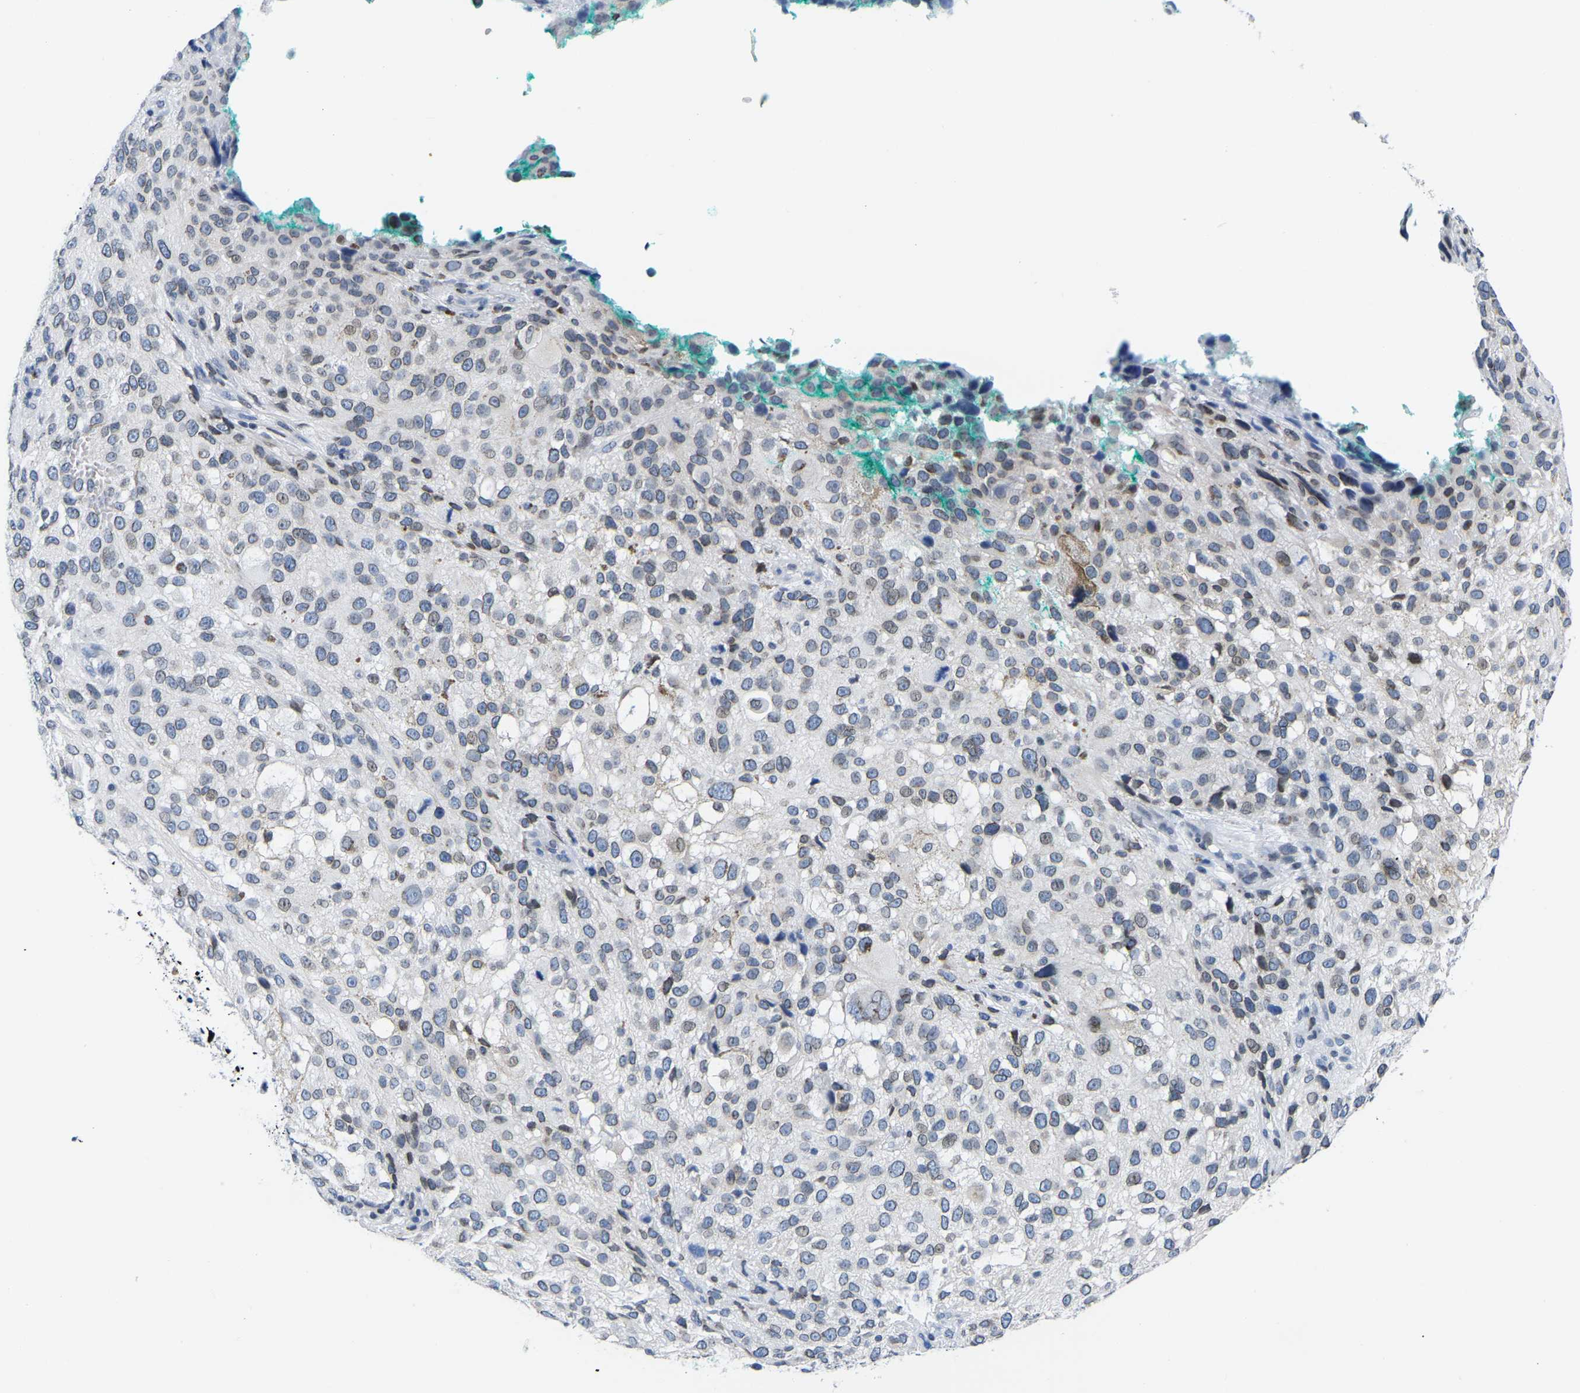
{"staining": {"intensity": "strong", "quantity": "<25%", "location": "nuclear"}, "tissue": "melanoma", "cell_type": "Tumor cells", "image_type": "cancer", "snomed": [{"axis": "morphology", "description": "Necrosis, NOS"}, {"axis": "morphology", "description": "Malignant melanoma, NOS"}, {"axis": "topography", "description": "Skin"}], "caption": "This is an image of immunohistochemistry staining of melanoma, which shows strong expression in the nuclear of tumor cells.", "gene": "UPK3A", "patient": {"sex": "female", "age": 87}}